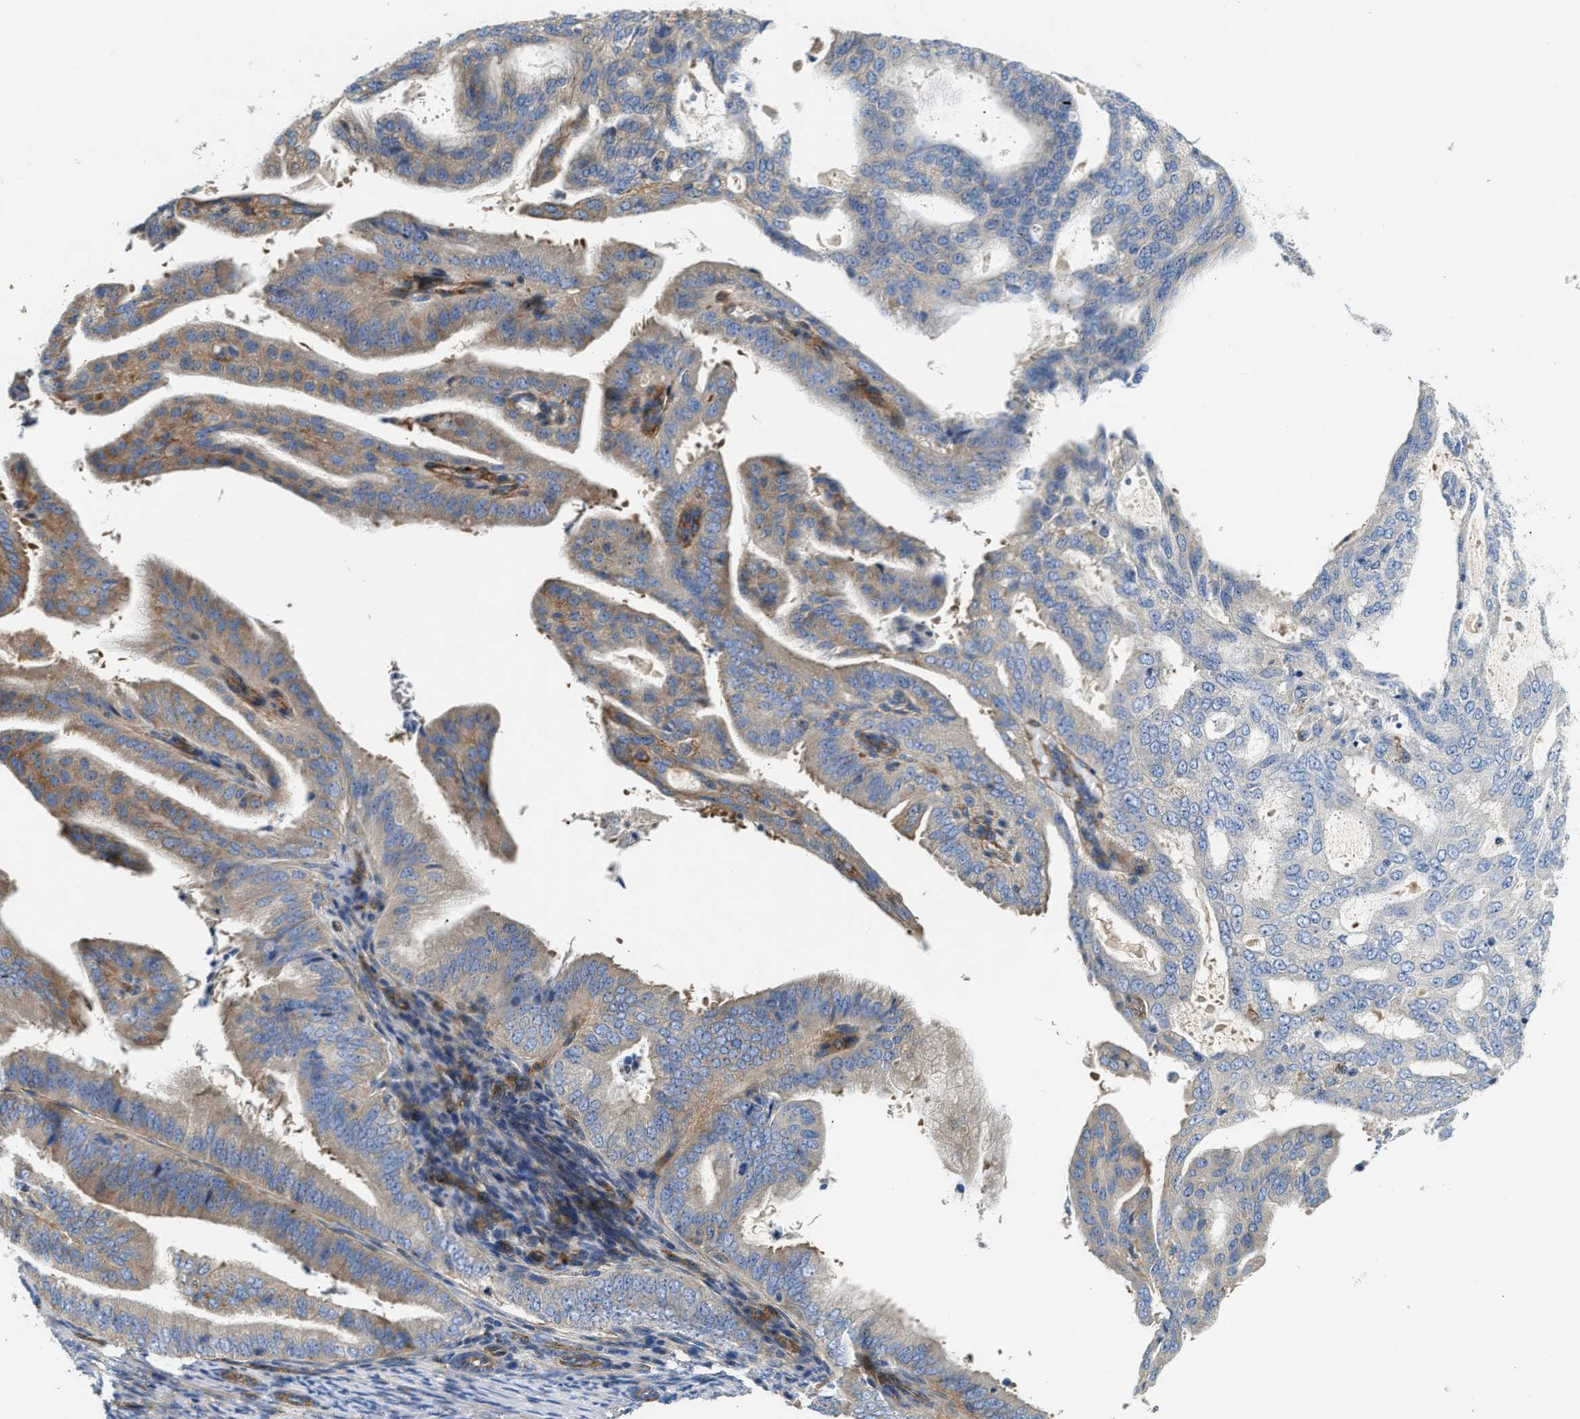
{"staining": {"intensity": "weak", "quantity": "<25%", "location": "cytoplasmic/membranous"}, "tissue": "endometrial cancer", "cell_type": "Tumor cells", "image_type": "cancer", "snomed": [{"axis": "morphology", "description": "Adenocarcinoma, NOS"}, {"axis": "topography", "description": "Endometrium"}], "caption": "High magnification brightfield microscopy of endometrial adenocarcinoma stained with DAB (3,3'-diaminobenzidine) (brown) and counterstained with hematoxylin (blue): tumor cells show no significant staining.", "gene": "NSUN7", "patient": {"sex": "female", "age": 58}}